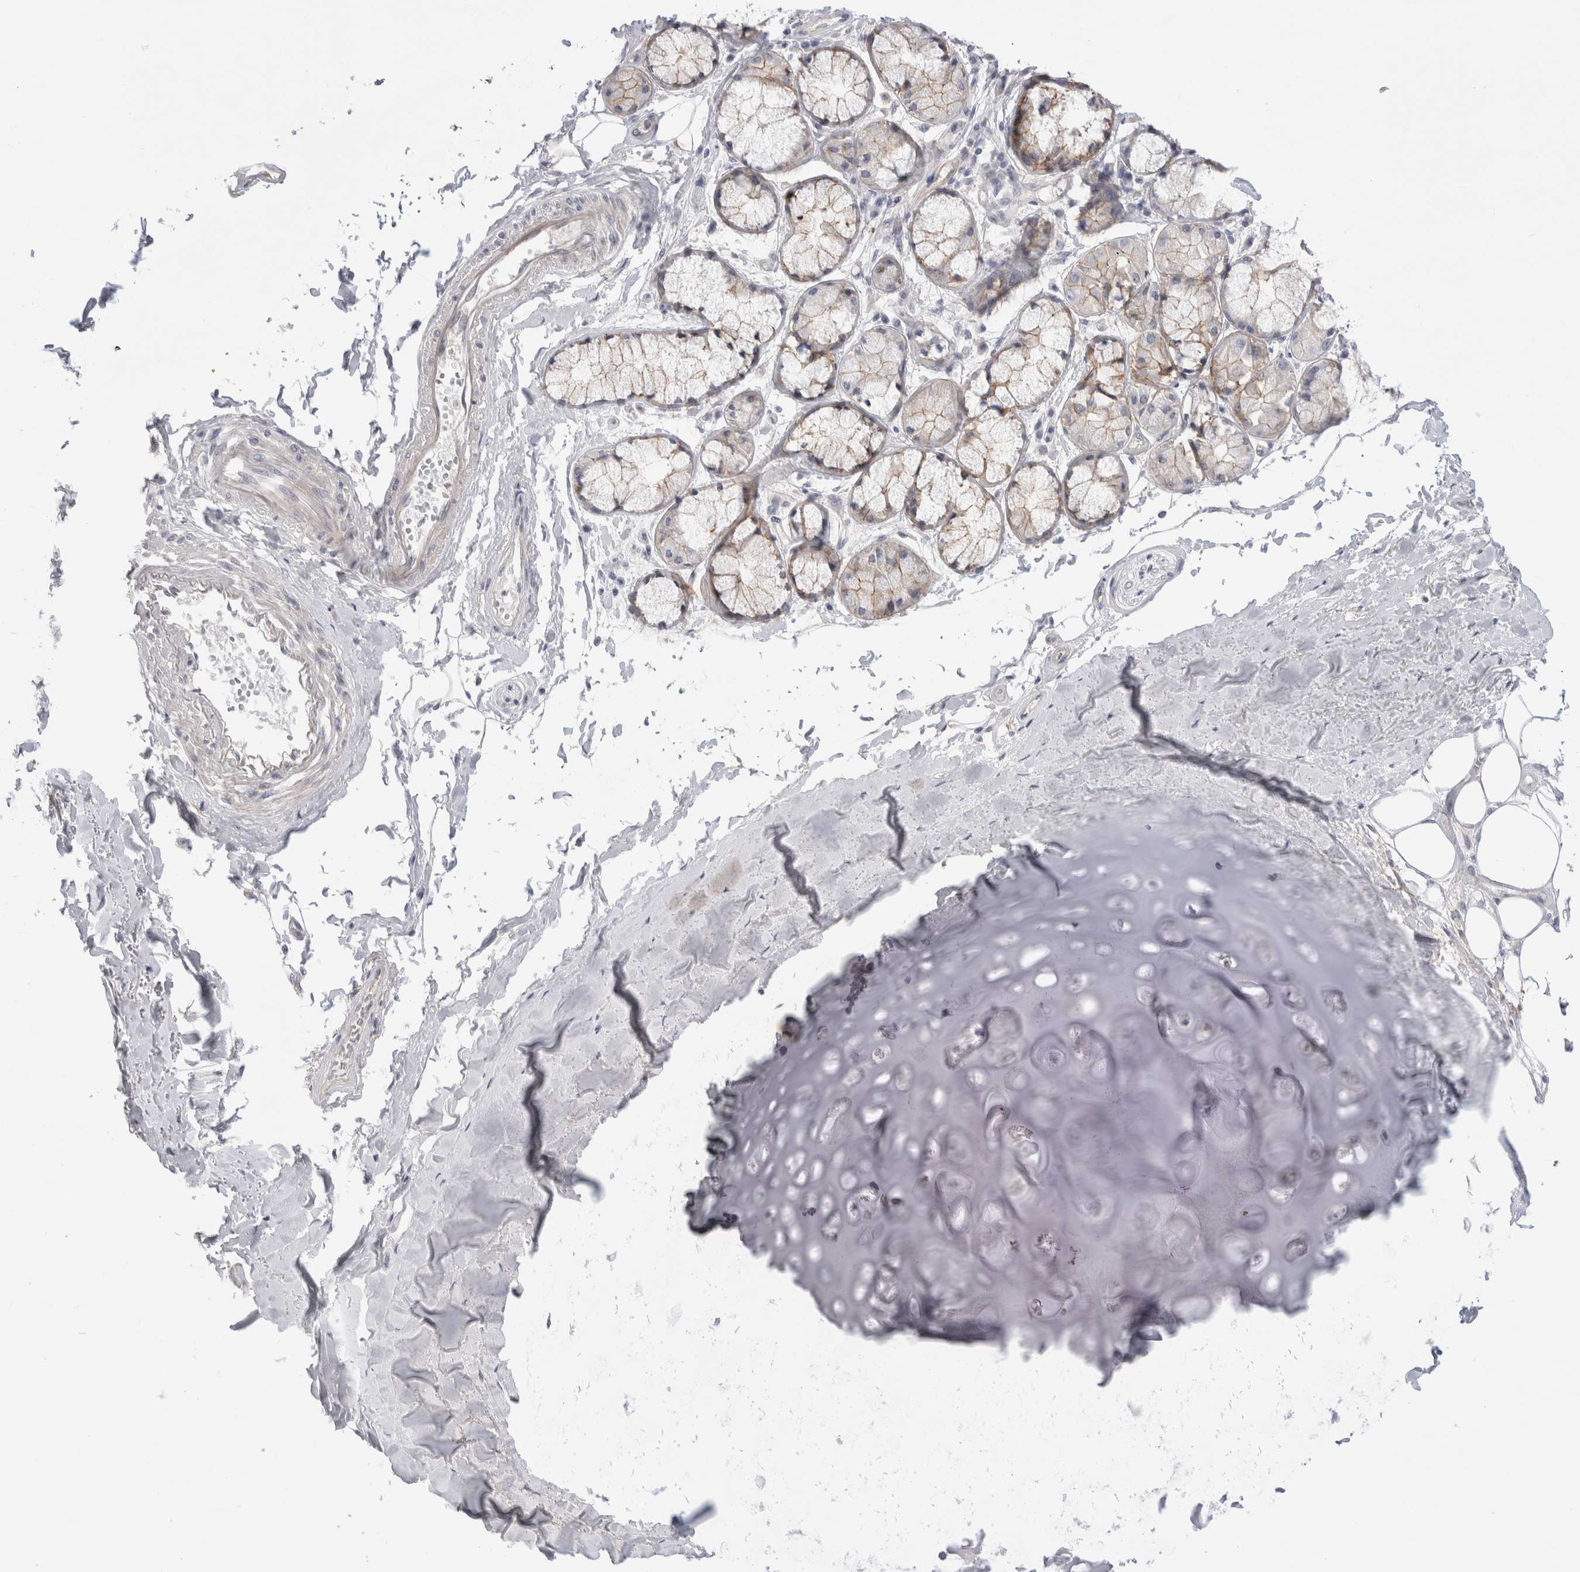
{"staining": {"intensity": "negative", "quantity": "none", "location": "none"}, "tissue": "adipose tissue", "cell_type": "Adipocytes", "image_type": "normal", "snomed": [{"axis": "morphology", "description": "Normal tissue, NOS"}, {"axis": "topography", "description": "Bronchus"}], "caption": "Adipocytes are negative for protein expression in unremarkable human adipose tissue. (Immunohistochemistry (ihc), brightfield microscopy, high magnification).", "gene": "VANGL1", "patient": {"sex": "male", "age": 66}}